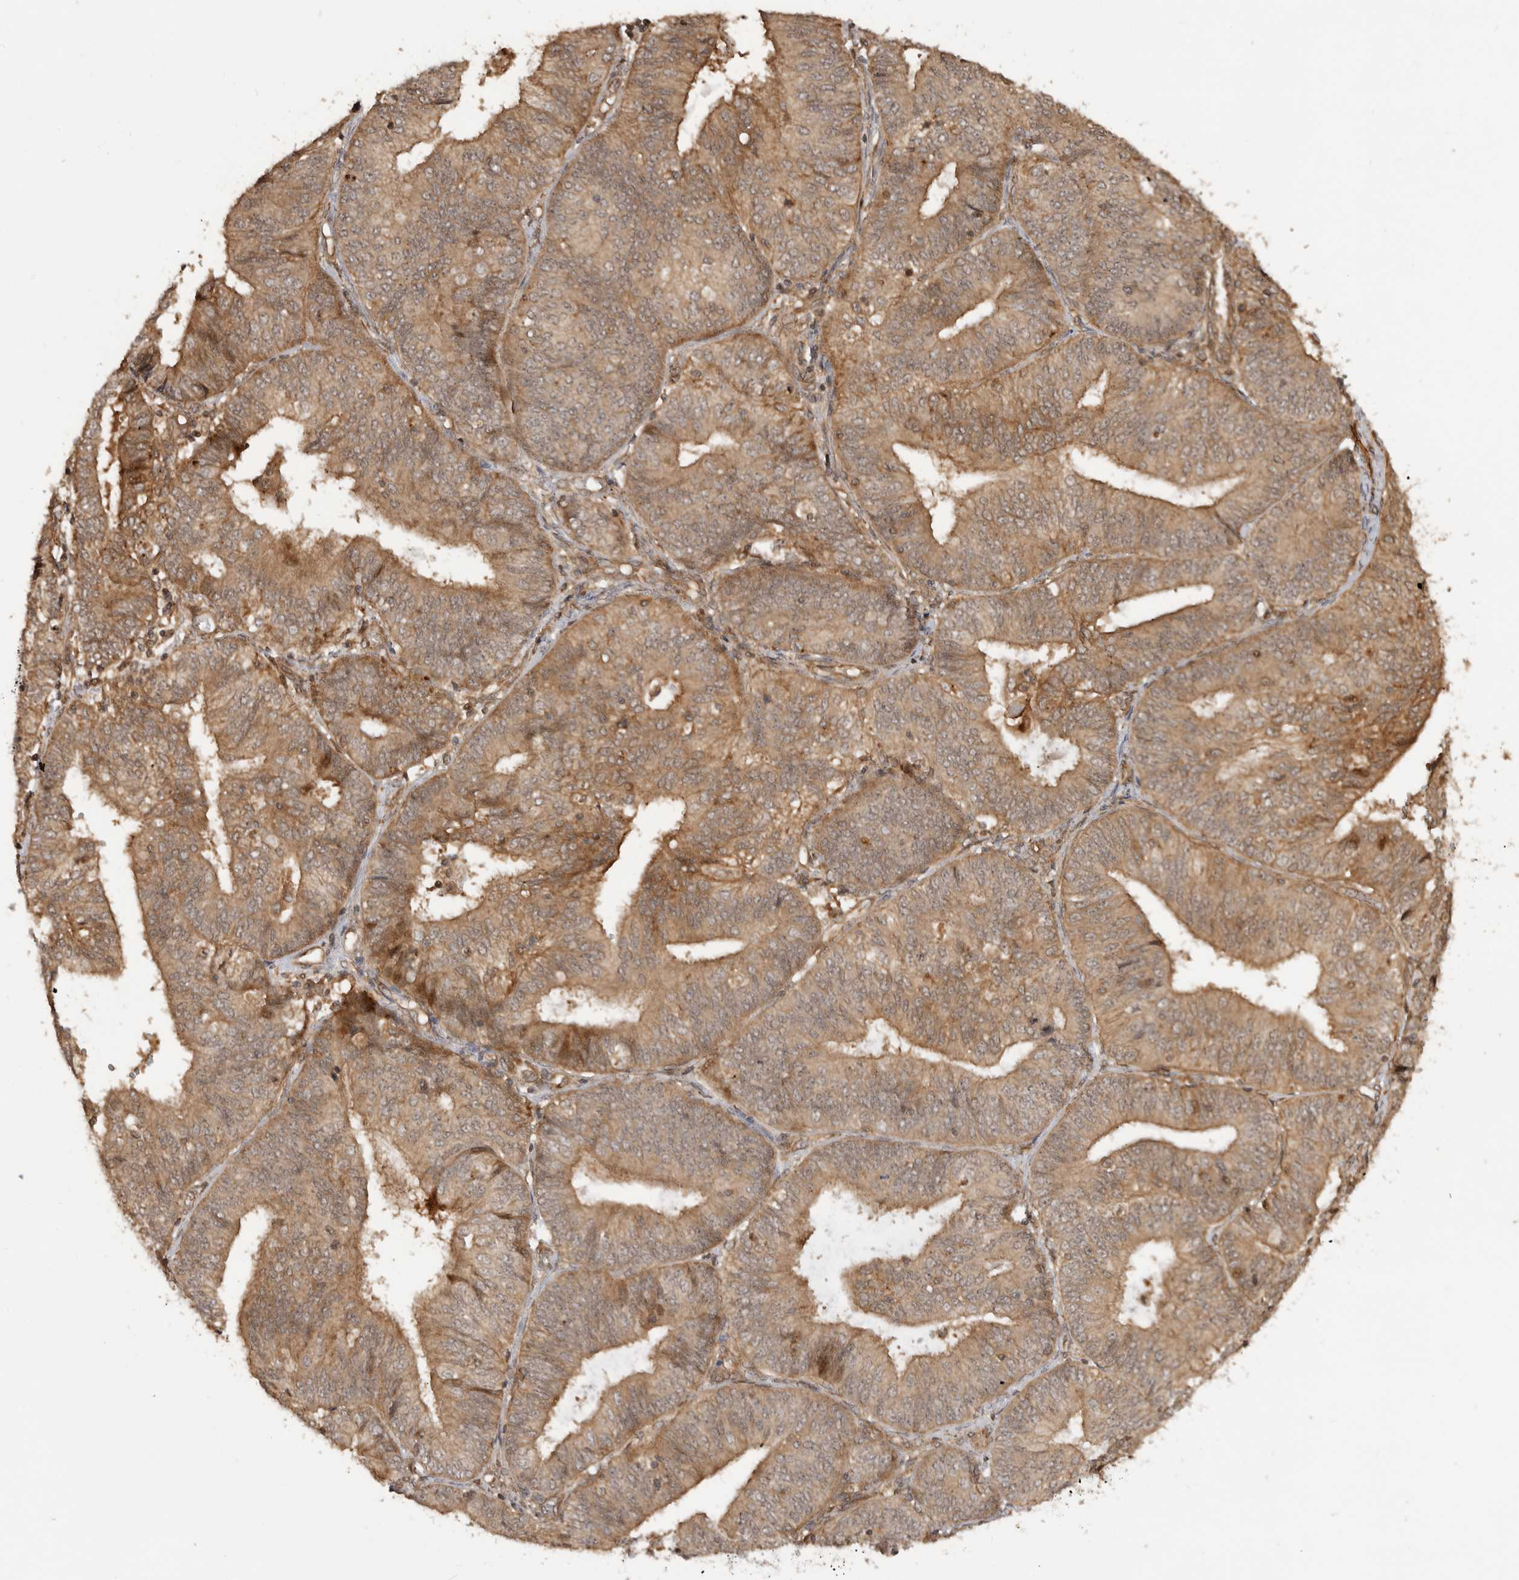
{"staining": {"intensity": "moderate", "quantity": ">75%", "location": "cytoplasmic/membranous"}, "tissue": "endometrial cancer", "cell_type": "Tumor cells", "image_type": "cancer", "snomed": [{"axis": "morphology", "description": "Adenocarcinoma, NOS"}, {"axis": "topography", "description": "Endometrium"}], "caption": "A photomicrograph of human endometrial cancer stained for a protein reveals moderate cytoplasmic/membranous brown staining in tumor cells.", "gene": "ADPRS", "patient": {"sex": "female", "age": 58}}